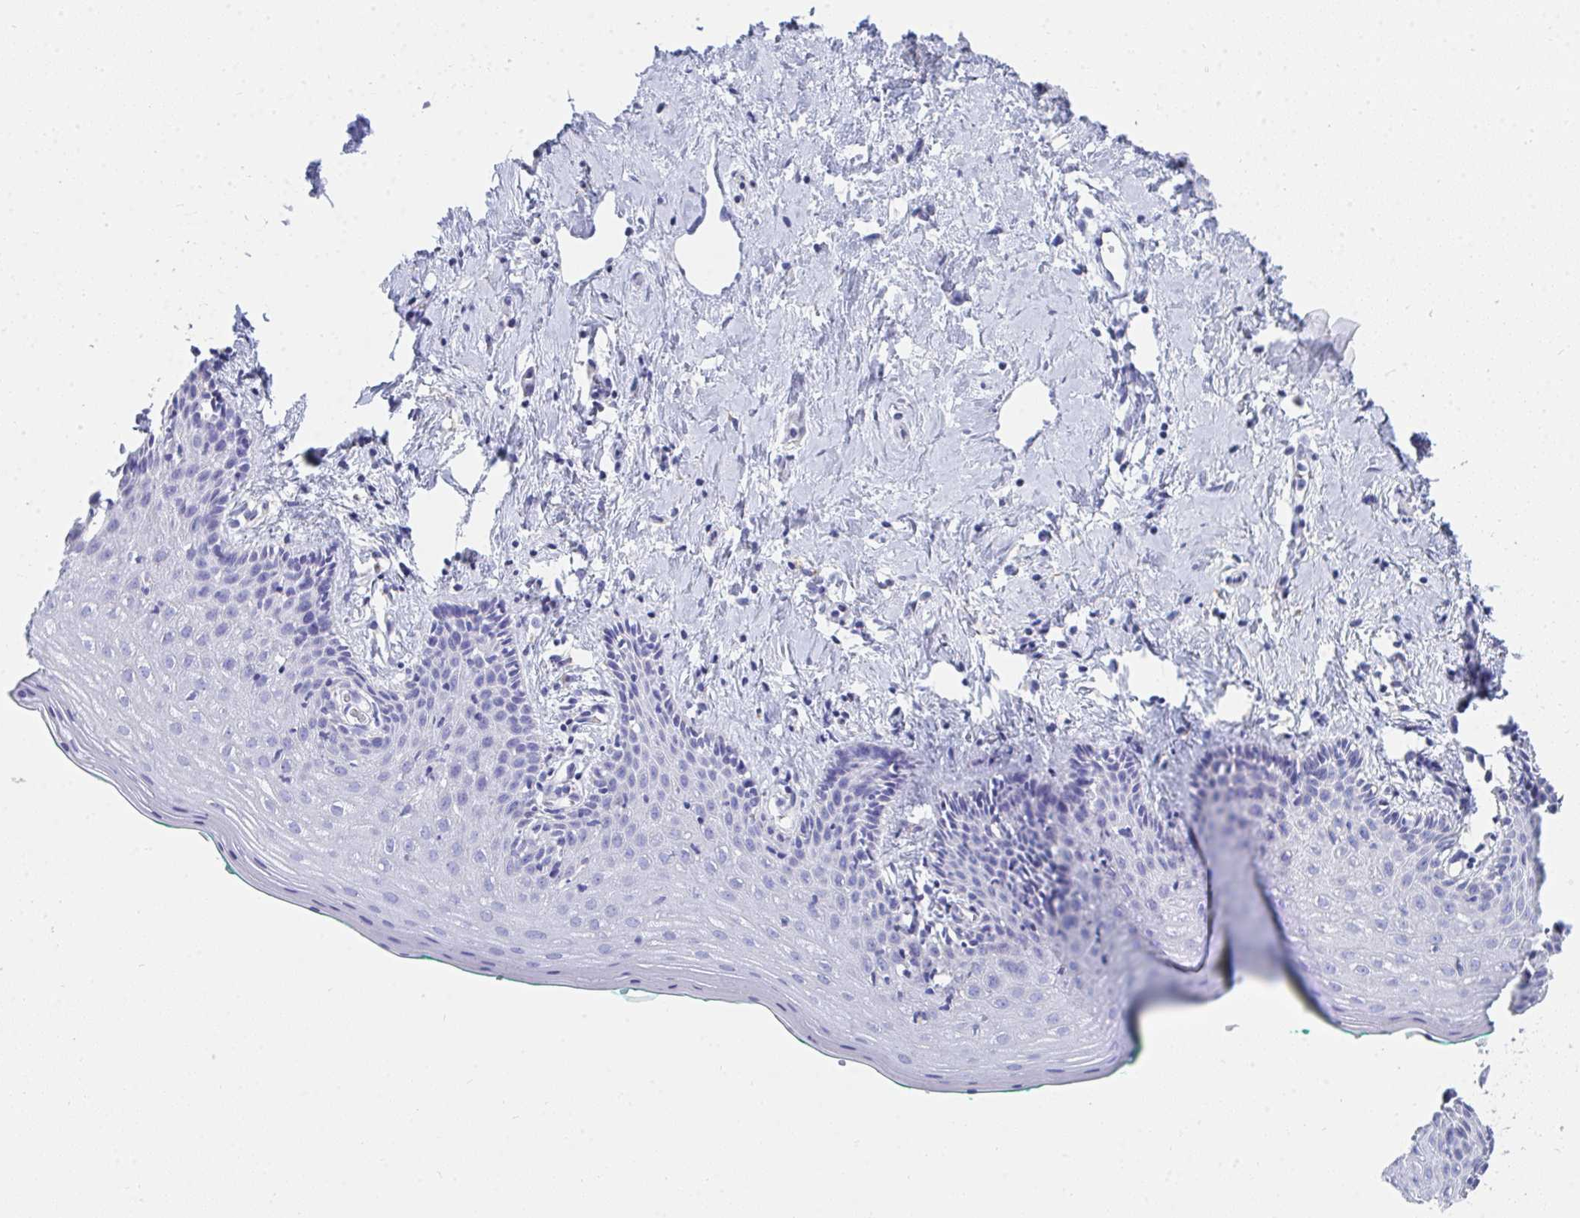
{"staining": {"intensity": "negative", "quantity": "none", "location": "none"}, "tissue": "vagina", "cell_type": "Squamous epithelial cells", "image_type": "normal", "snomed": [{"axis": "morphology", "description": "Normal tissue, NOS"}, {"axis": "topography", "description": "Vagina"}], "caption": "DAB immunohistochemical staining of unremarkable human vagina exhibits no significant staining in squamous epithelial cells. (DAB immunohistochemistry visualized using brightfield microscopy, high magnification).", "gene": "AIFM1", "patient": {"sex": "female", "age": 42}}